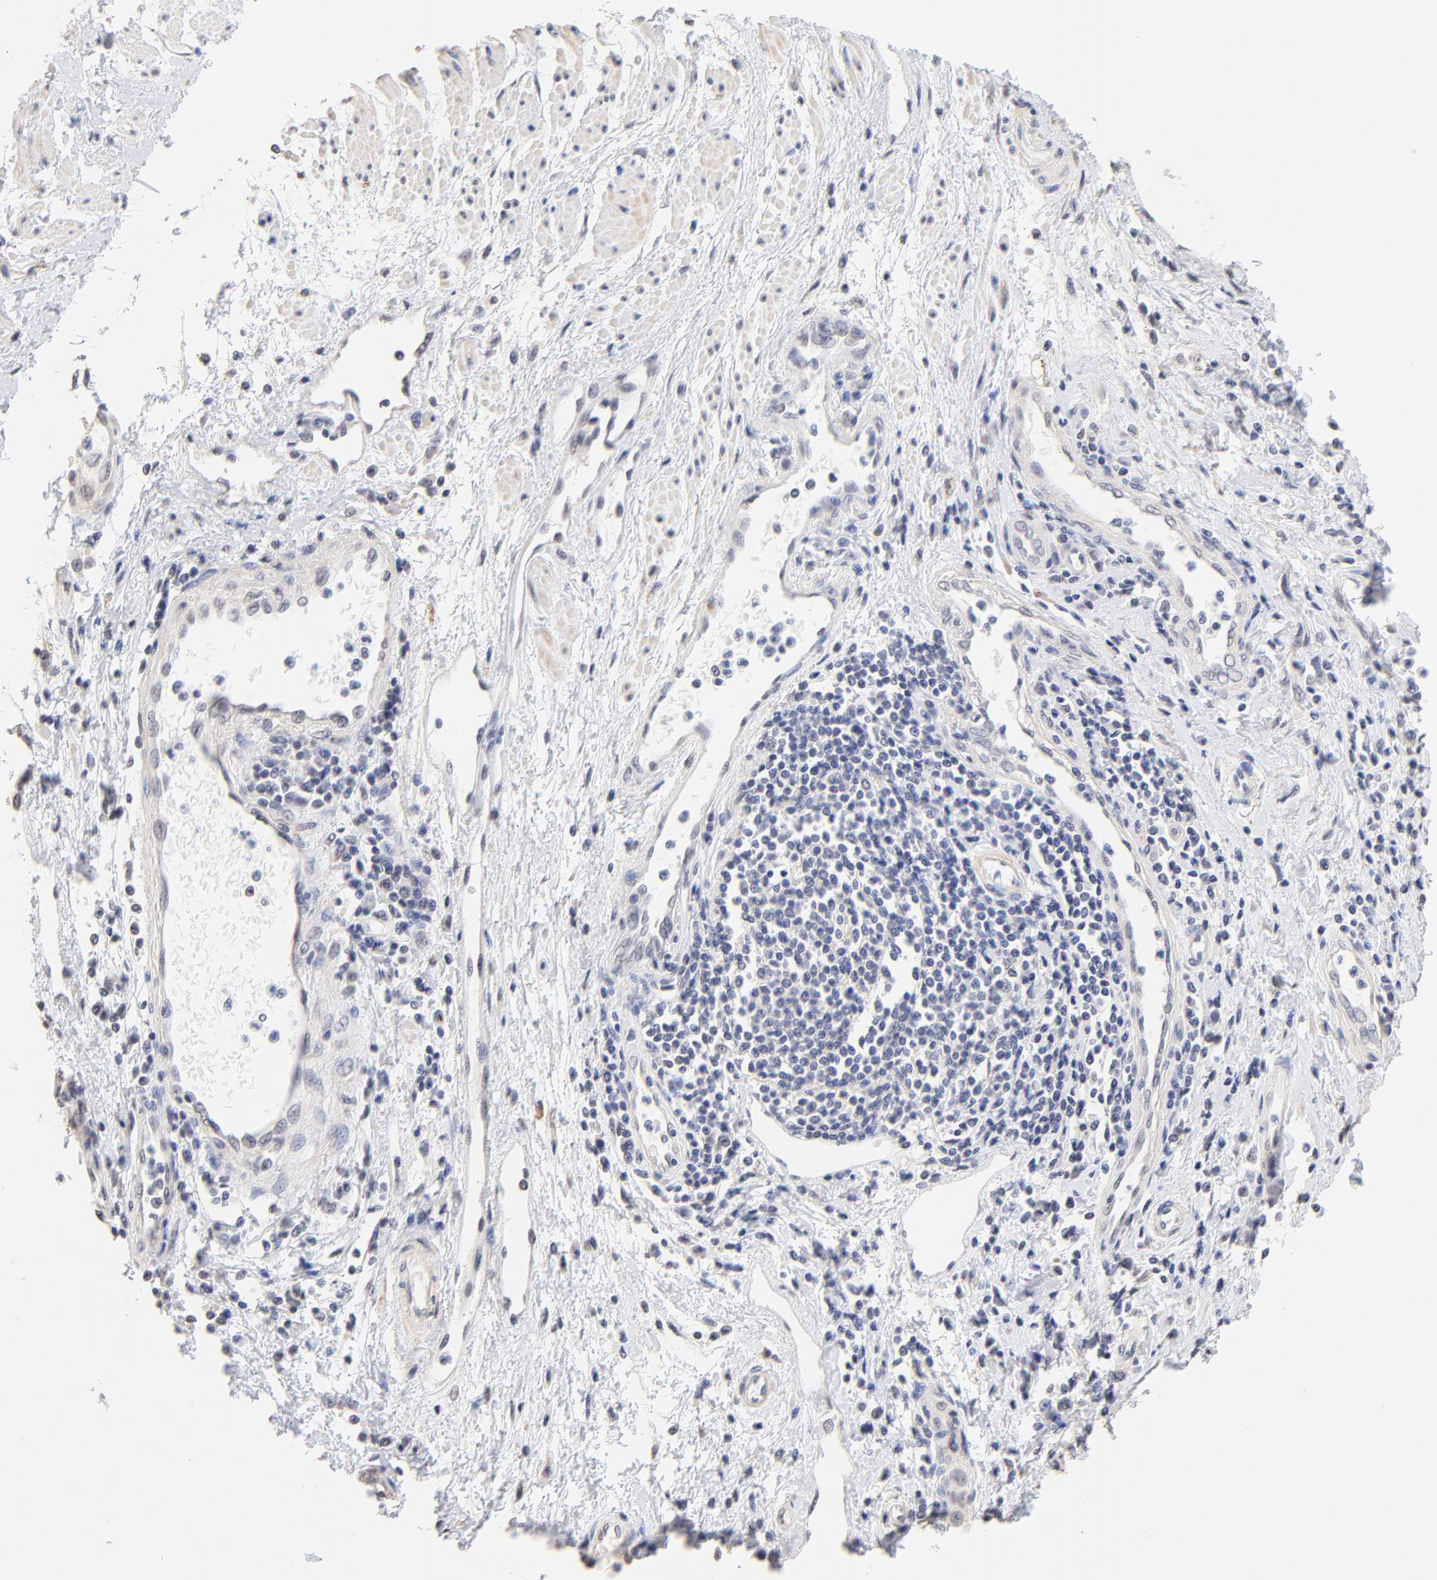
{"staining": {"intensity": "negative", "quantity": "none", "location": "none"}, "tissue": "esophagus", "cell_type": "Squamous epithelial cells", "image_type": "normal", "snomed": [{"axis": "morphology", "description": "Normal tissue, NOS"}, {"axis": "topography", "description": "Esophagus"}], "caption": "Human esophagus stained for a protein using immunohistochemistry (IHC) demonstrates no staining in squamous epithelial cells.", "gene": "RIBC2", "patient": {"sex": "male", "age": 70}}